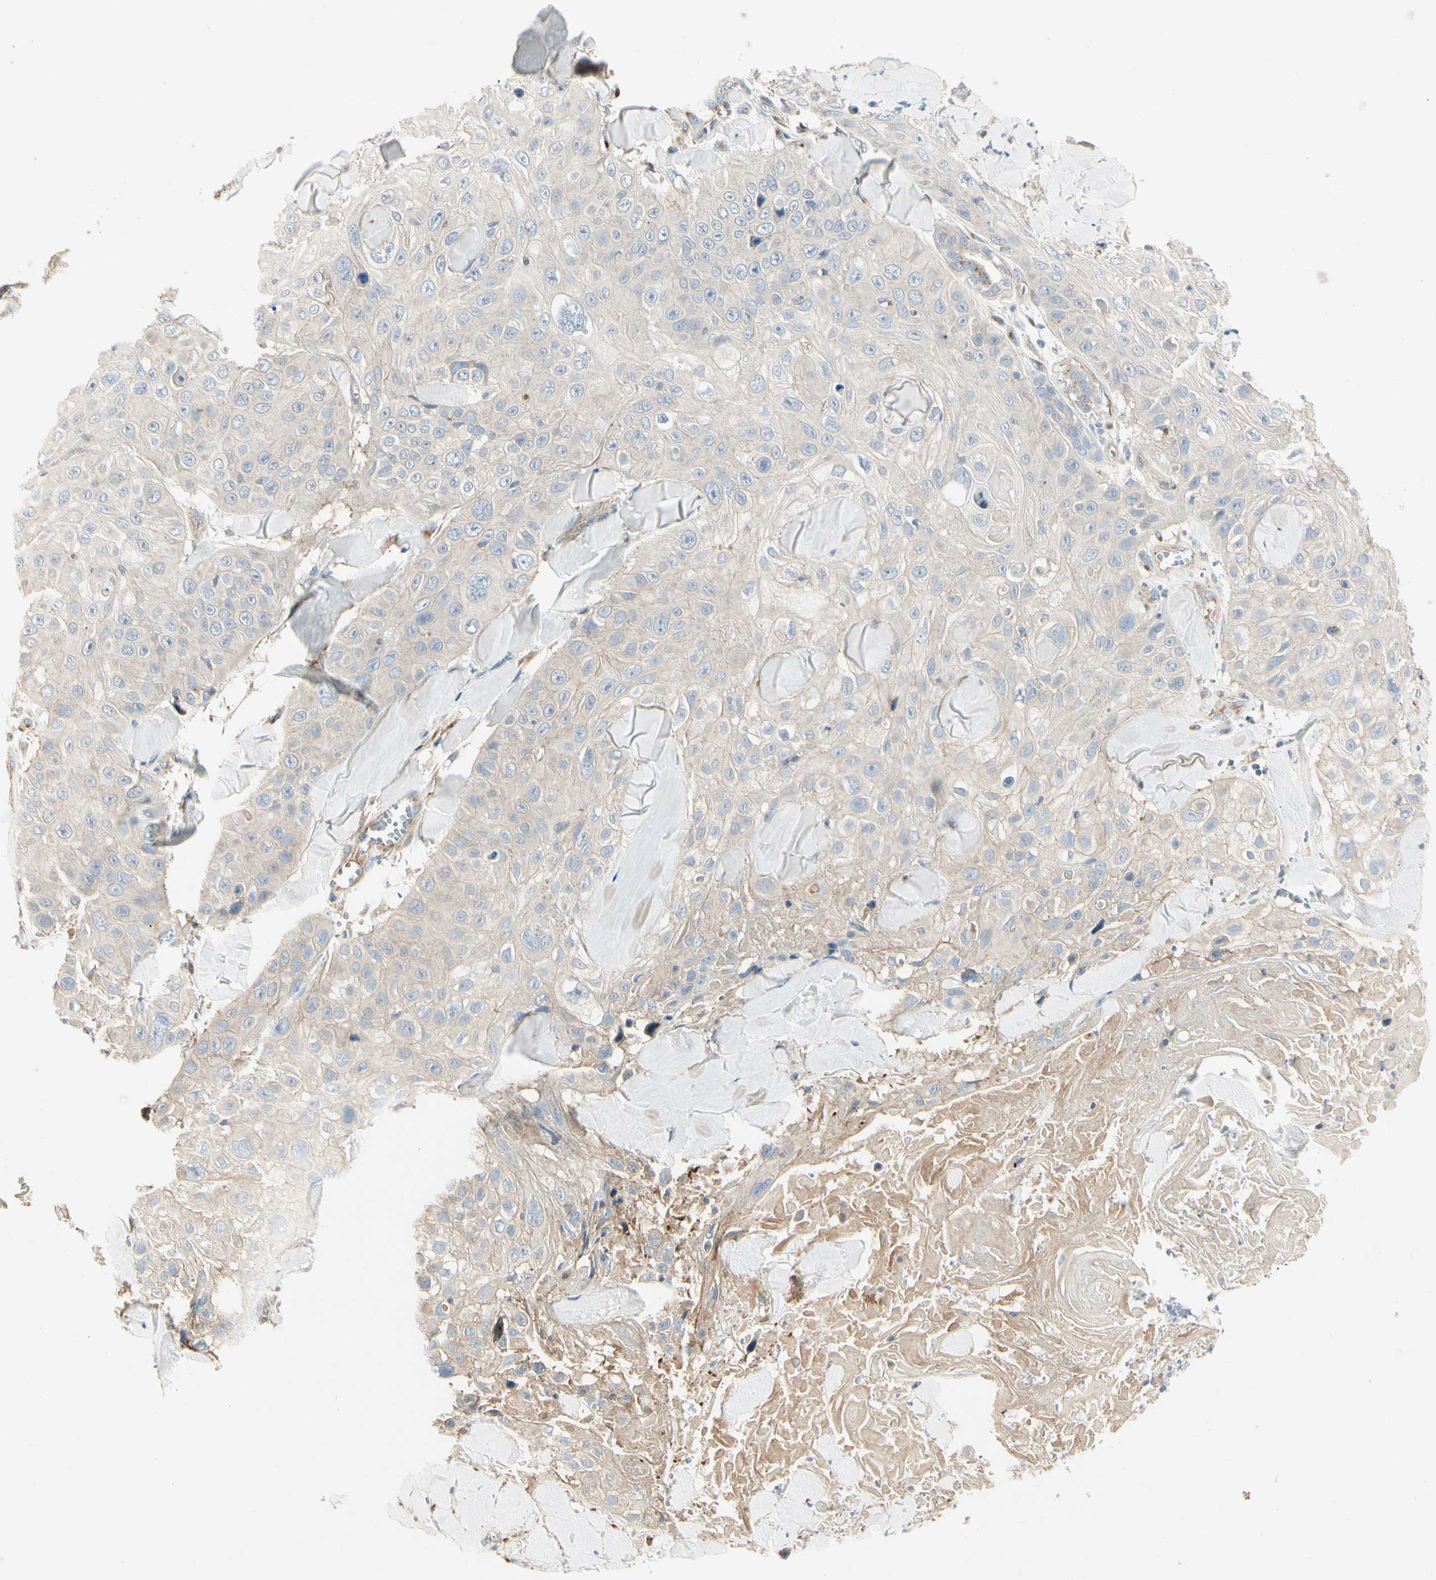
{"staining": {"intensity": "weak", "quantity": "<25%", "location": "cytoplasmic/membranous"}, "tissue": "skin cancer", "cell_type": "Tumor cells", "image_type": "cancer", "snomed": [{"axis": "morphology", "description": "Squamous cell carcinoma, NOS"}, {"axis": "topography", "description": "Skin"}], "caption": "A histopathology image of skin cancer (squamous cell carcinoma) stained for a protein exhibits no brown staining in tumor cells.", "gene": "ABCA3", "patient": {"sex": "male", "age": 86}}